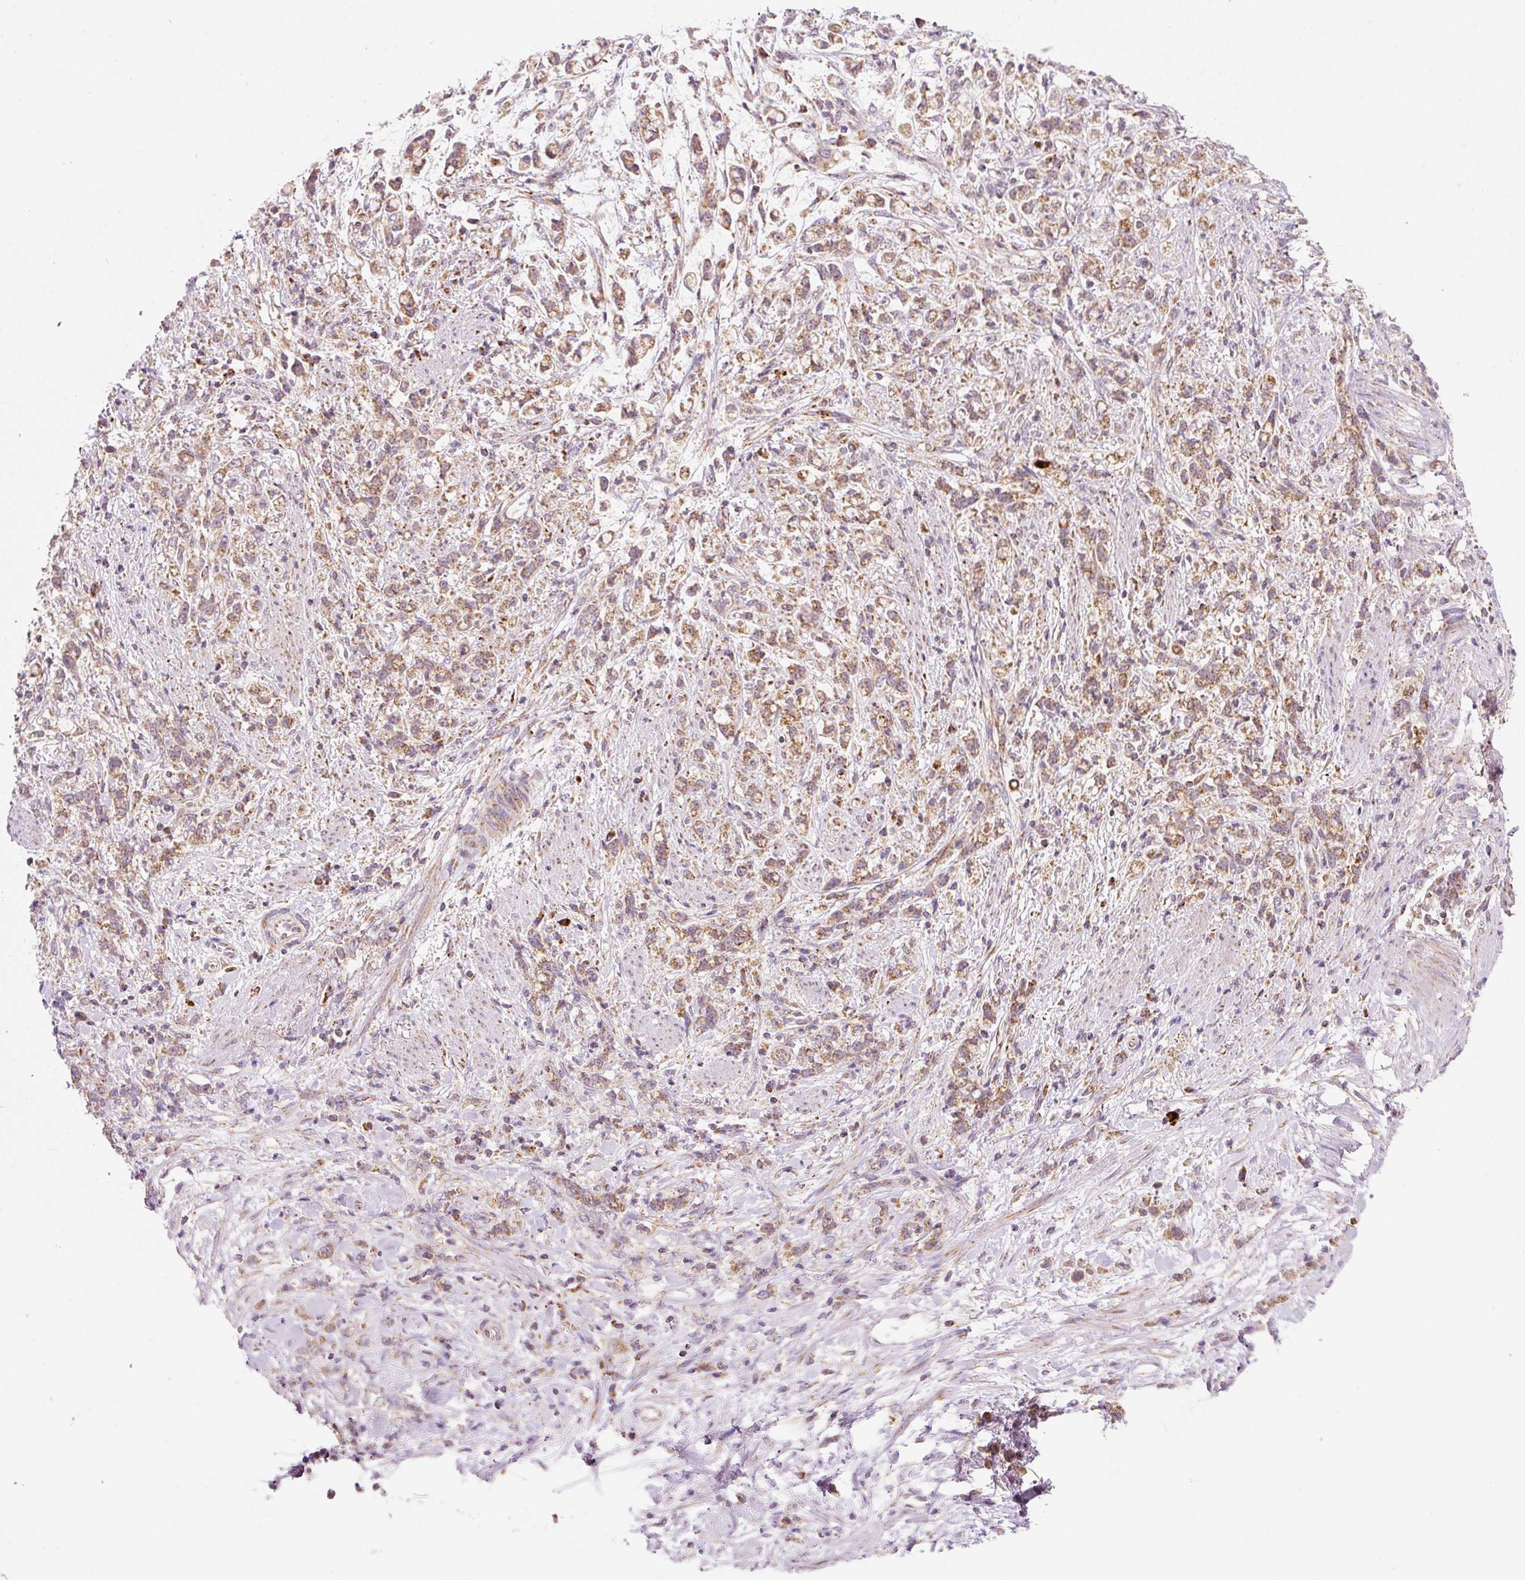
{"staining": {"intensity": "moderate", "quantity": ">75%", "location": "cytoplasmic/membranous"}, "tissue": "stomach cancer", "cell_type": "Tumor cells", "image_type": "cancer", "snomed": [{"axis": "morphology", "description": "Adenocarcinoma, NOS"}, {"axis": "topography", "description": "Stomach"}], "caption": "Immunohistochemistry of stomach cancer (adenocarcinoma) displays medium levels of moderate cytoplasmic/membranous positivity in about >75% of tumor cells.", "gene": "FAM78B", "patient": {"sex": "female", "age": 60}}